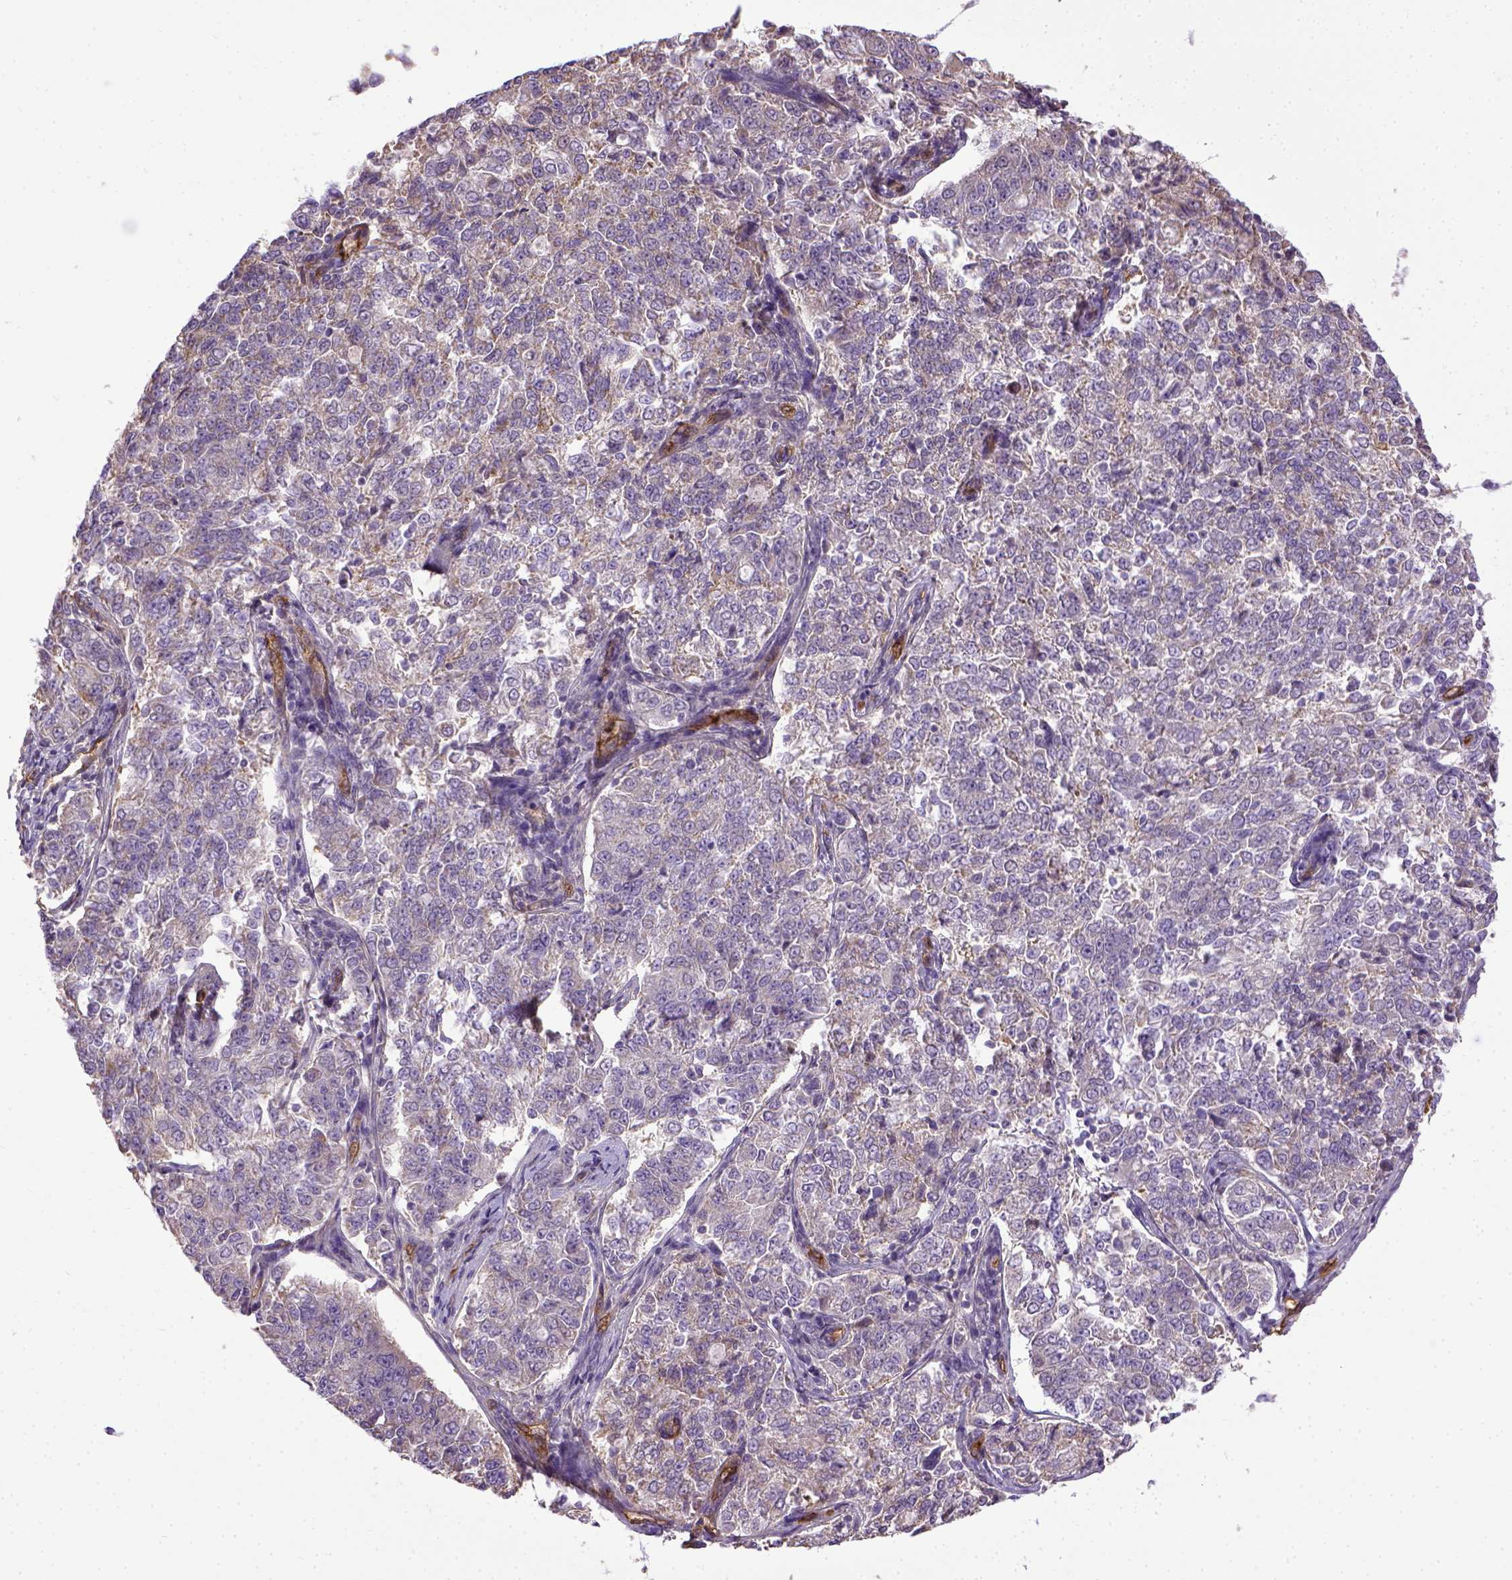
{"staining": {"intensity": "negative", "quantity": "none", "location": "none"}, "tissue": "endometrial cancer", "cell_type": "Tumor cells", "image_type": "cancer", "snomed": [{"axis": "morphology", "description": "Adenocarcinoma, NOS"}, {"axis": "topography", "description": "Endometrium"}], "caption": "Immunohistochemistry (IHC) micrograph of neoplastic tissue: endometrial cancer (adenocarcinoma) stained with DAB exhibits no significant protein expression in tumor cells.", "gene": "ENG", "patient": {"sex": "female", "age": 43}}